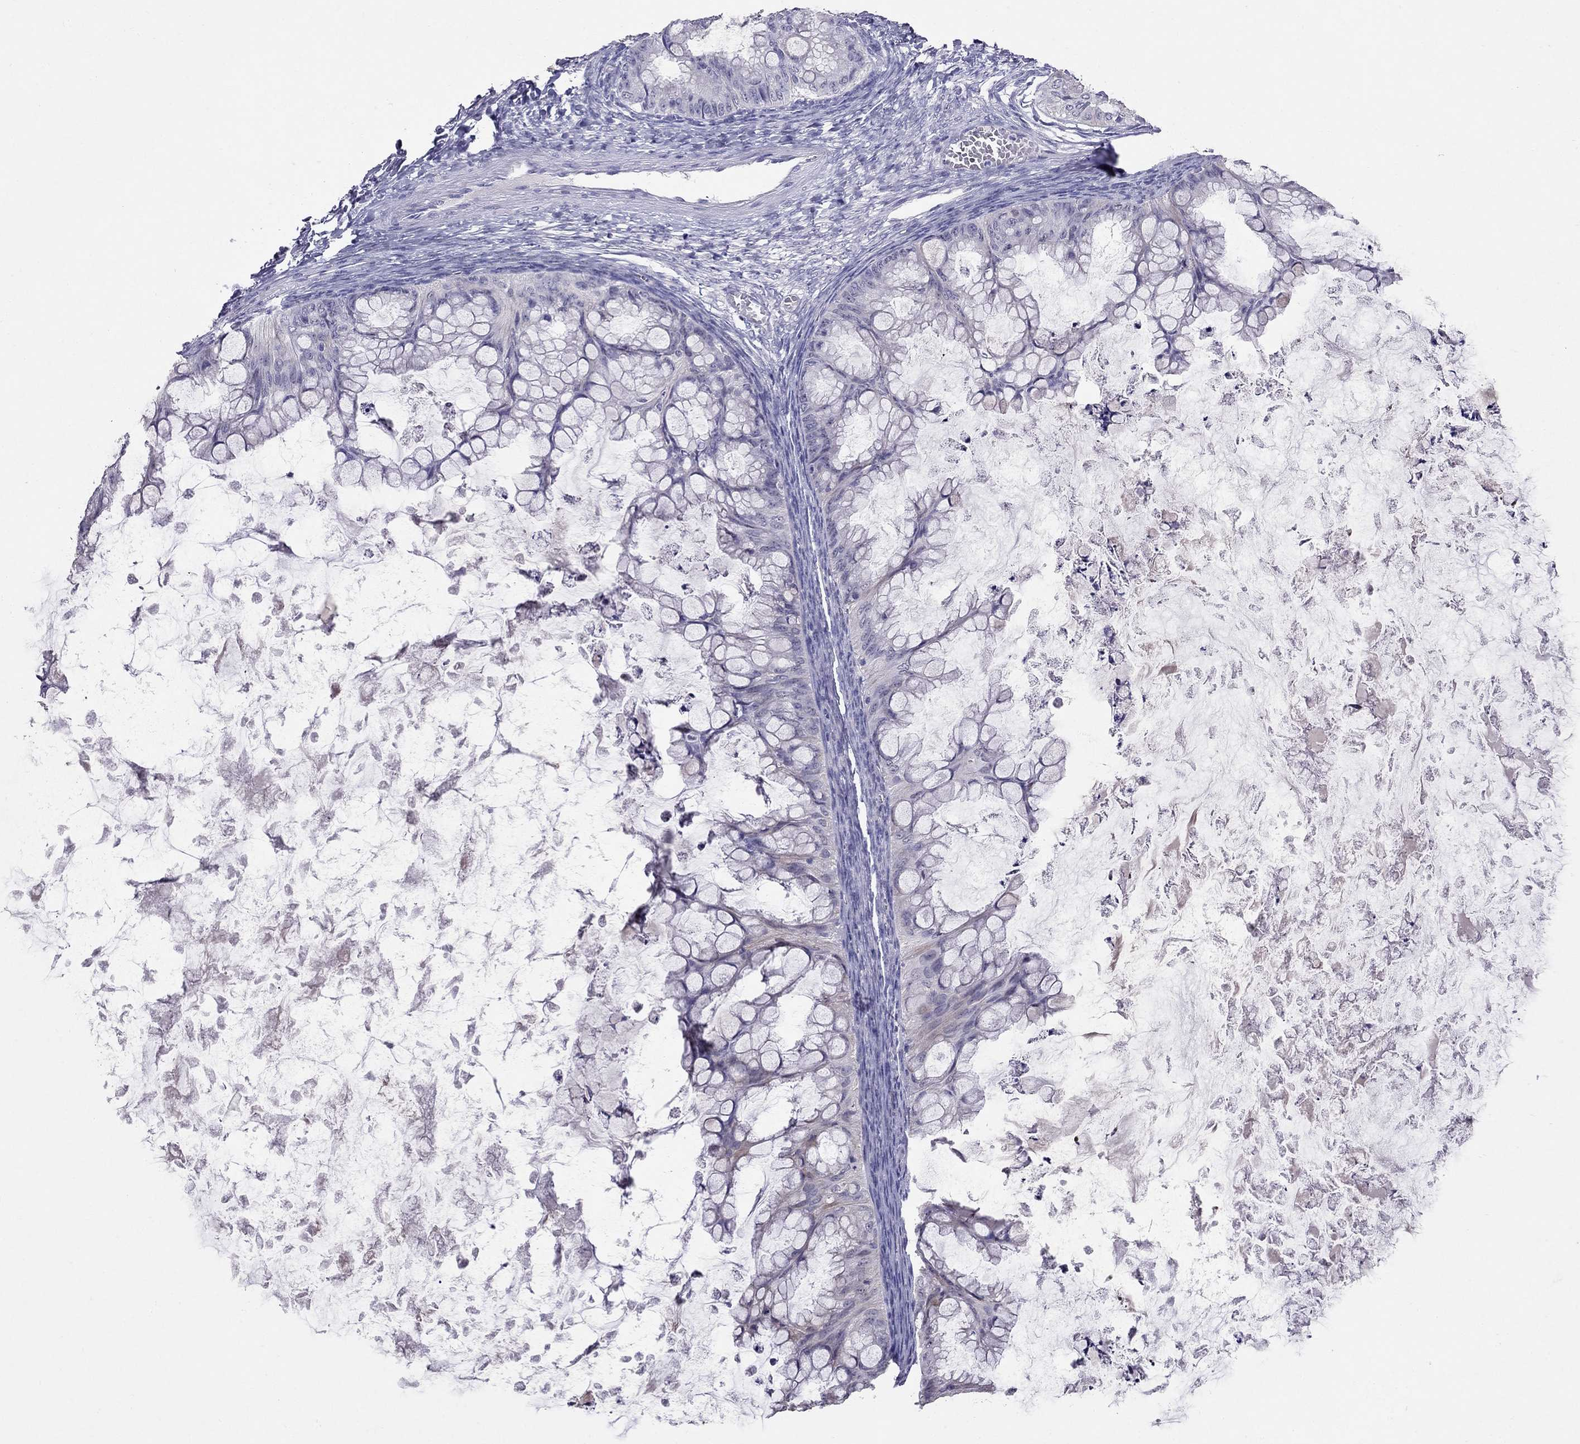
{"staining": {"intensity": "negative", "quantity": "none", "location": "none"}, "tissue": "ovarian cancer", "cell_type": "Tumor cells", "image_type": "cancer", "snomed": [{"axis": "morphology", "description": "Cystadenocarcinoma, mucinous, NOS"}, {"axis": "topography", "description": "Ovary"}], "caption": "Micrograph shows no protein expression in tumor cells of ovarian cancer (mucinous cystadenocarcinoma) tissue. Nuclei are stained in blue.", "gene": "MYO3B", "patient": {"sex": "female", "age": 35}}